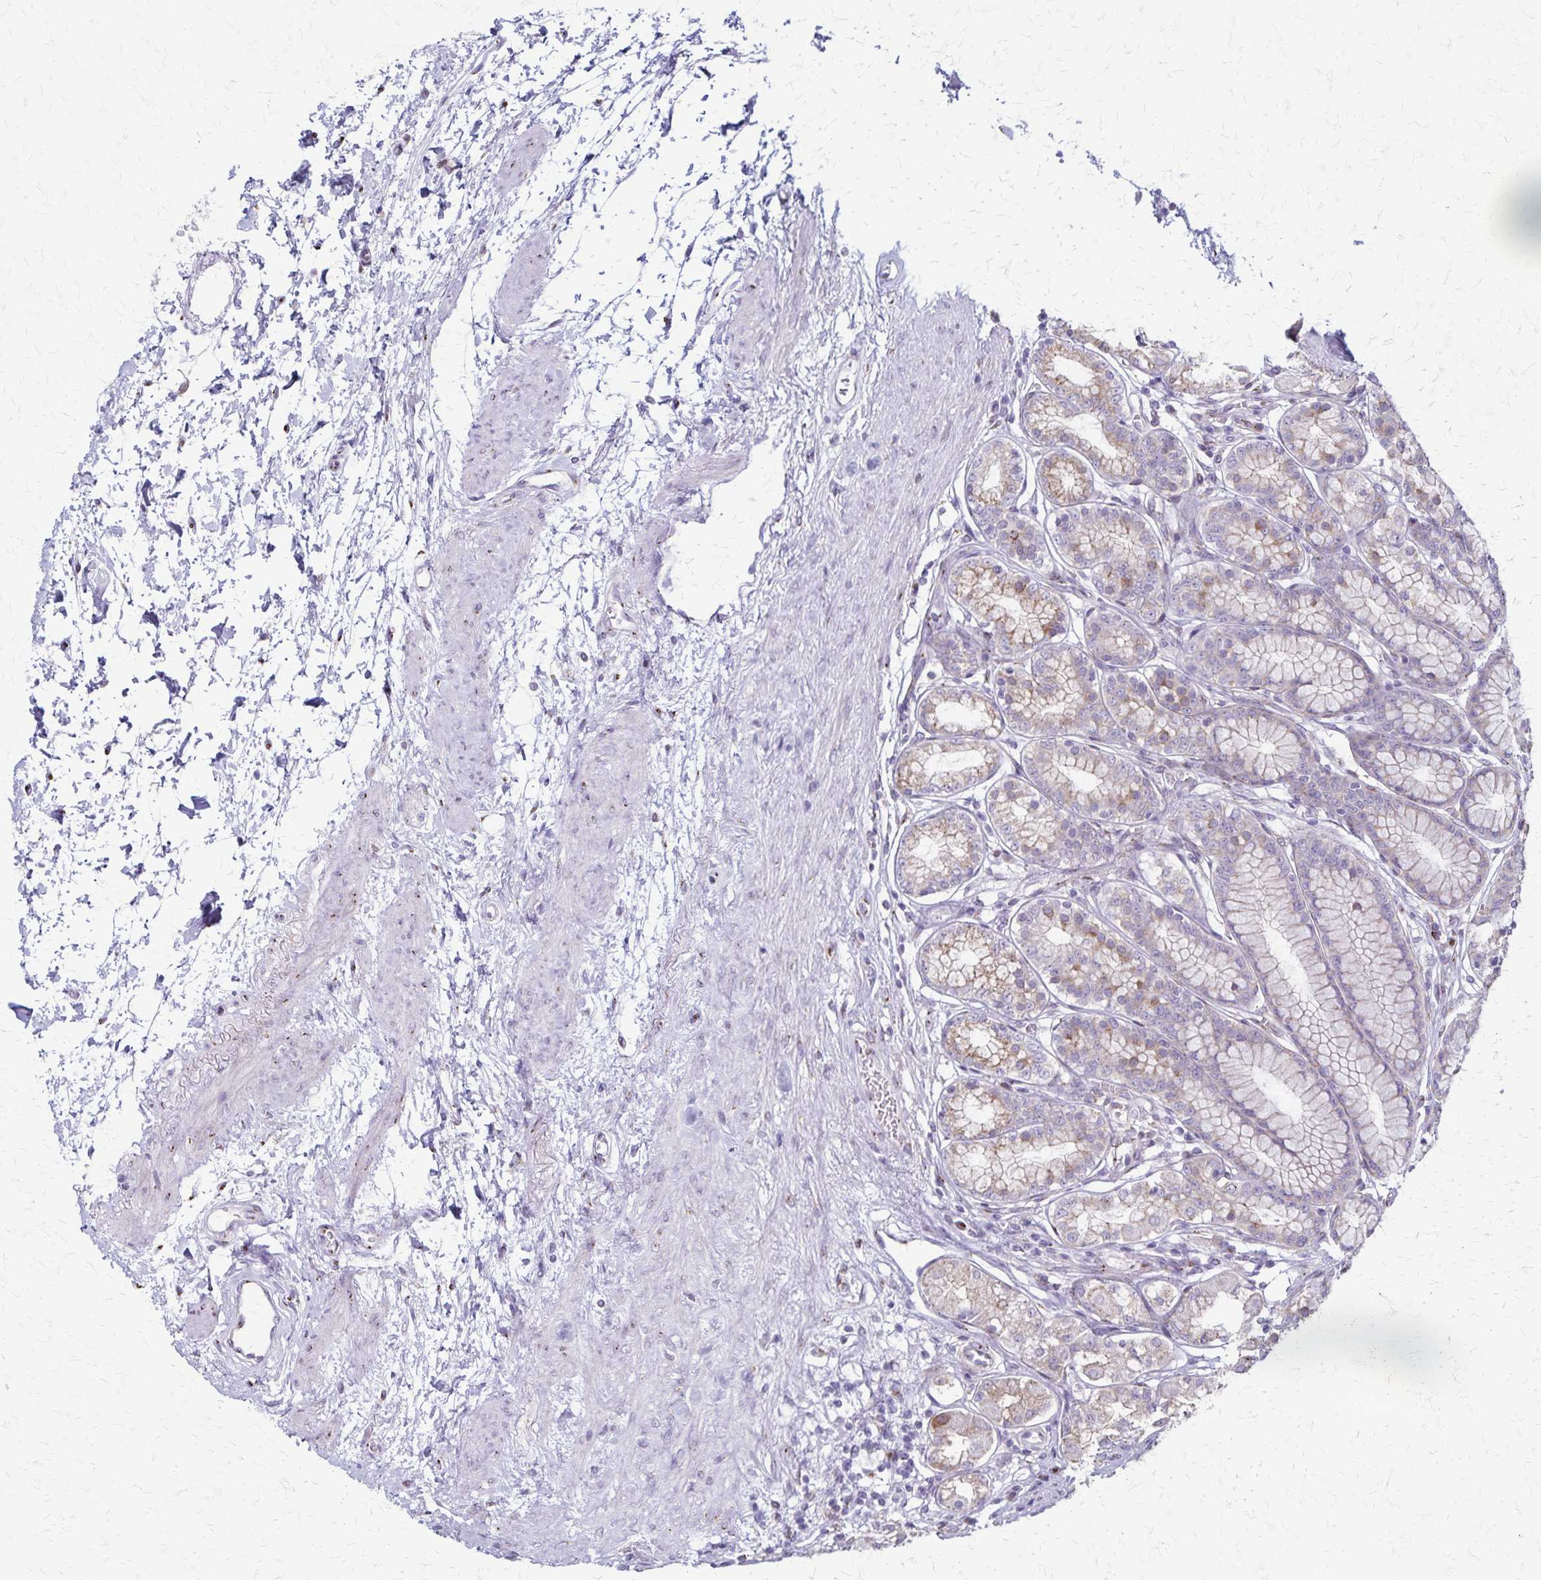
{"staining": {"intensity": "moderate", "quantity": "<25%", "location": "cytoplasmic/membranous"}, "tissue": "stomach", "cell_type": "Glandular cells", "image_type": "normal", "snomed": [{"axis": "morphology", "description": "Normal tissue, NOS"}, {"axis": "topography", "description": "Stomach"}, {"axis": "topography", "description": "Stomach, lower"}], "caption": "Immunohistochemical staining of normal stomach displays low levels of moderate cytoplasmic/membranous positivity in about <25% of glandular cells. (DAB (3,3'-diaminobenzidine) IHC, brown staining for protein, blue staining for nuclei).", "gene": "MCFD2", "patient": {"sex": "male", "age": 76}}